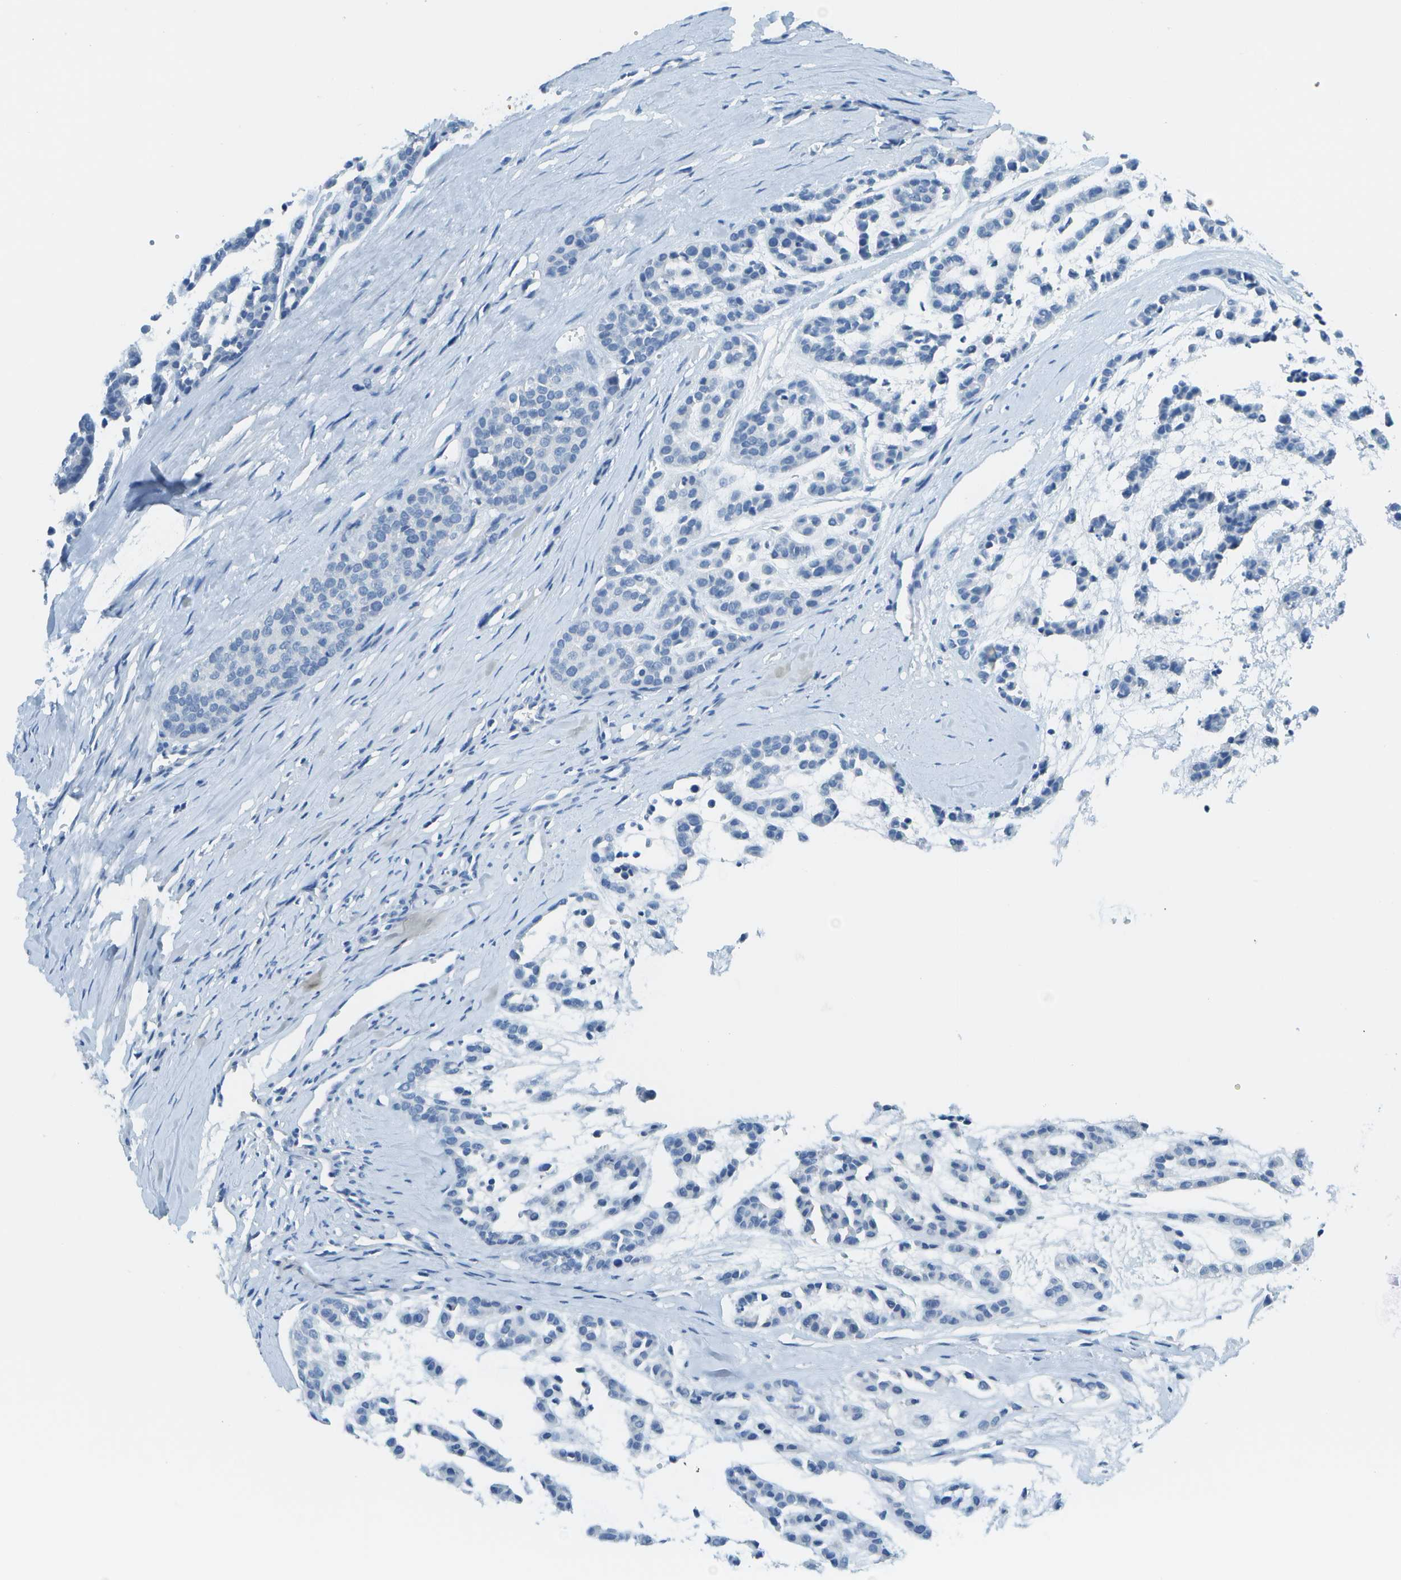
{"staining": {"intensity": "negative", "quantity": "none", "location": "none"}, "tissue": "head and neck cancer", "cell_type": "Tumor cells", "image_type": "cancer", "snomed": [{"axis": "morphology", "description": "Adenocarcinoma, NOS"}, {"axis": "morphology", "description": "Adenoma, NOS"}, {"axis": "topography", "description": "Head-Neck"}], "caption": "This is a micrograph of immunohistochemistry (IHC) staining of adenoma (head and neck), which shows no positivity in tumor cells.", "gene": "C1S", "patient": {"sex": "female", "age": 55}}